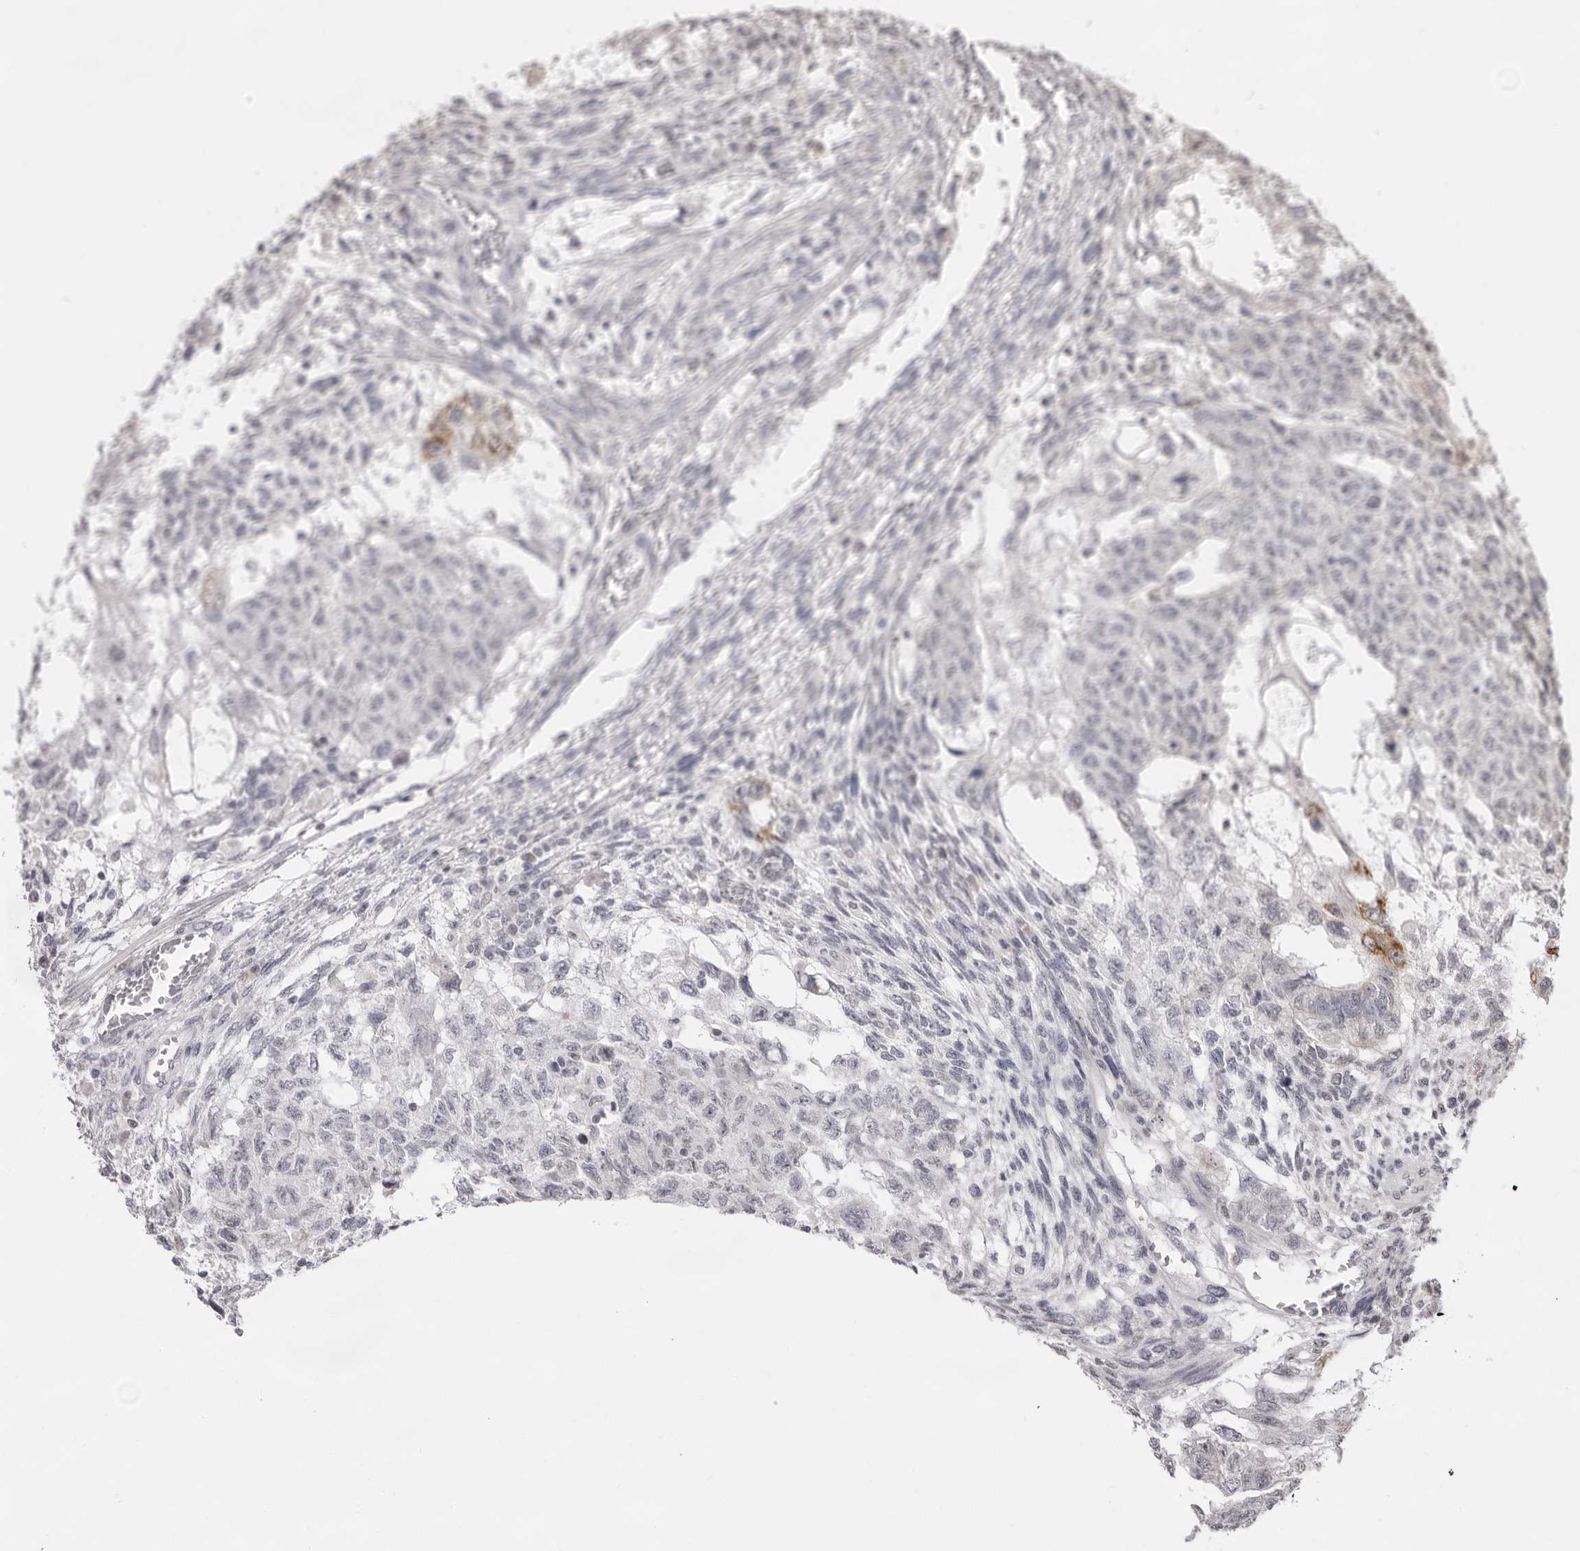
{"staining": {"intensity": "negative", "quantity": "none", "location": "none"}, "tissue": "testis cancer", "cell_type": "Tumor cells", "image_type": "cancer", "snomed": [{"axis": "morphology", "description": "Normal tissue, NOS"}, {"axis": "morphology", "description": "Carcinoma, Embryonal, NOS"}, {"axis": "topography", "description": "Testis"}], "caption": "Tumor cells are negative for brown protein staining in testis cancer. The staining was performed using DAB (3,3'-diaminobenzidine) to visualize the protein expression in brown, while the nuclei were stained in blue with hematoxylin (Magnification: 20x).", "gene": "ACP6", "patient": {"sex": "male", "age": 36}}